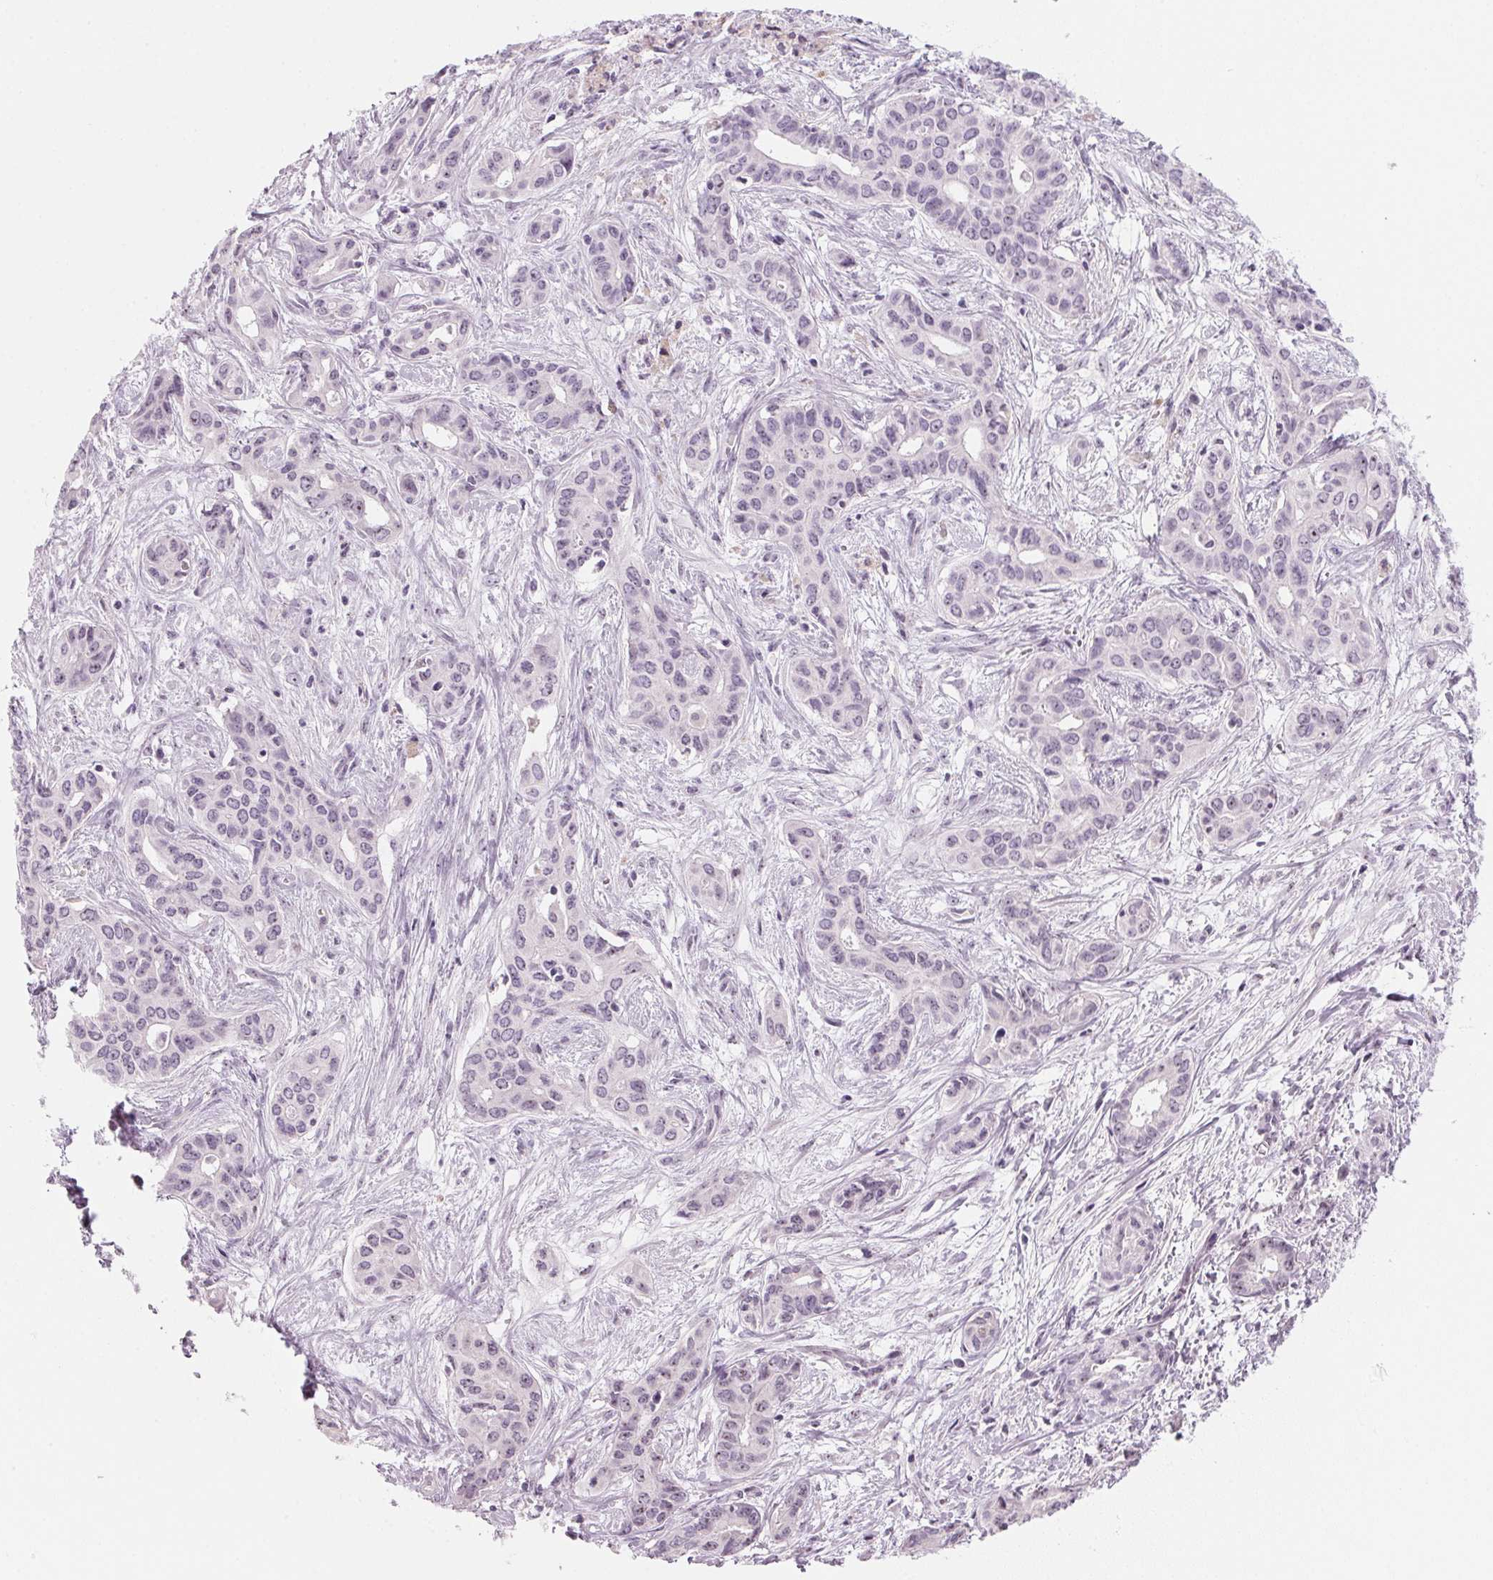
{"staining": {"intensity": "negative", "quantity": "none", "location": "none"}, "tissue": "liver cancer", "cell_type": "Tumor cells", "image_type": "cancer", "snomed": [{"axis": "morphology", "description": "Cholangiocarcinoma"}, {"axis": "topography", "description": "Liver"}], "caption": "Tumor cells are negative for brown protein staining in liver cancer.", "gene": "DNTTIP2", "patient": {"sex": "female", "age": 65}}